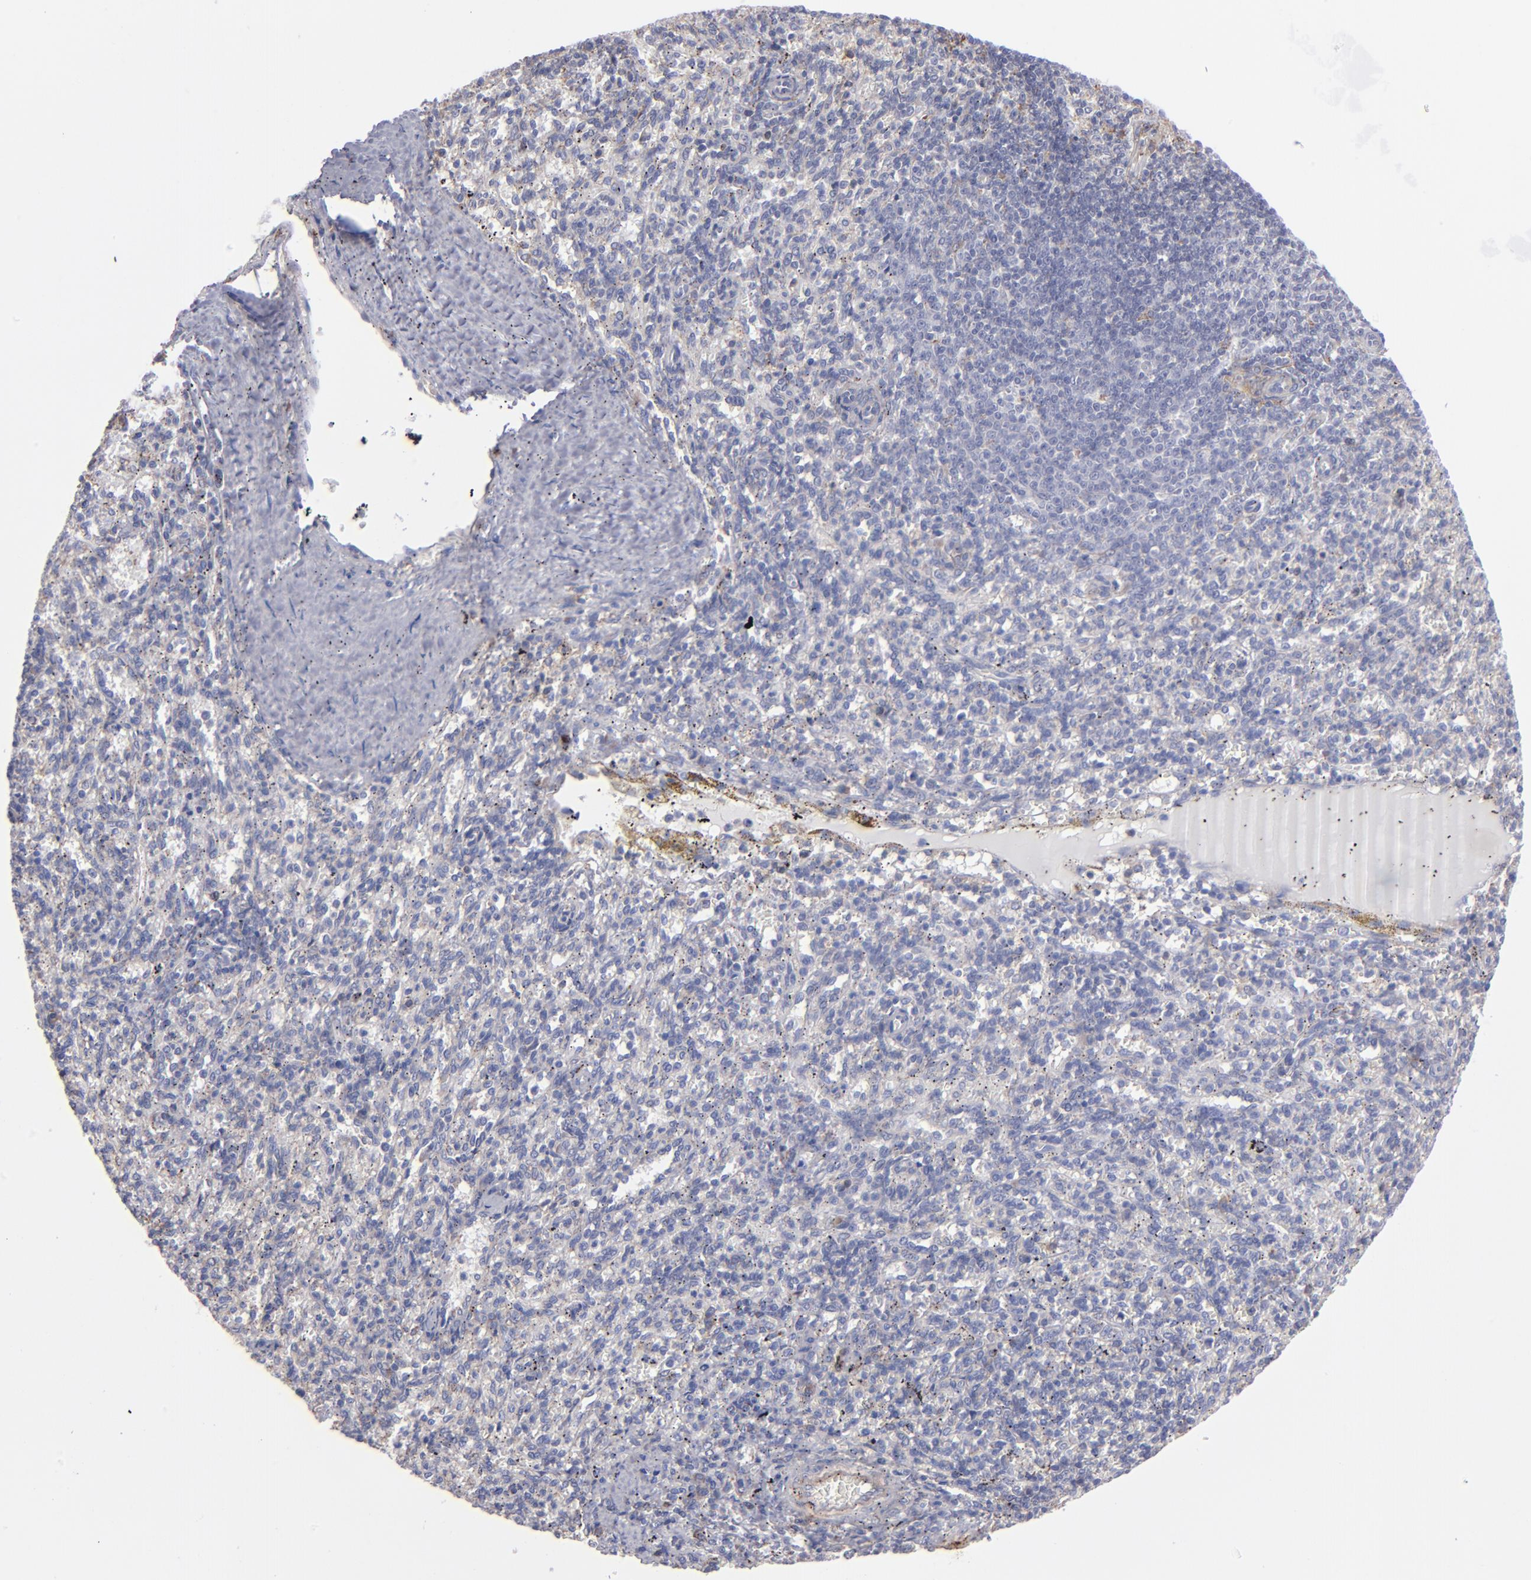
{"staining": {"intensity": "negative", "quantity": "none", "location": "none"}, "tissue": "spleen", "cell_type": "Cells in red pulp", "image_type": "normal", "snomed": [{"axis": "morphology", "description": "Normal tissue, NOS"}, {"axis": "topography", "description": "Spleen"}], "caption": "A photomicrograph of spleen stained for a protein demonstrates no brown staining in cells in red pulp. (DAB immunohistochemistry visualized using brightfield microscopy, high magnification).", "gene": "MFGE8", "patient": {"sex": "female", "age": 10}}